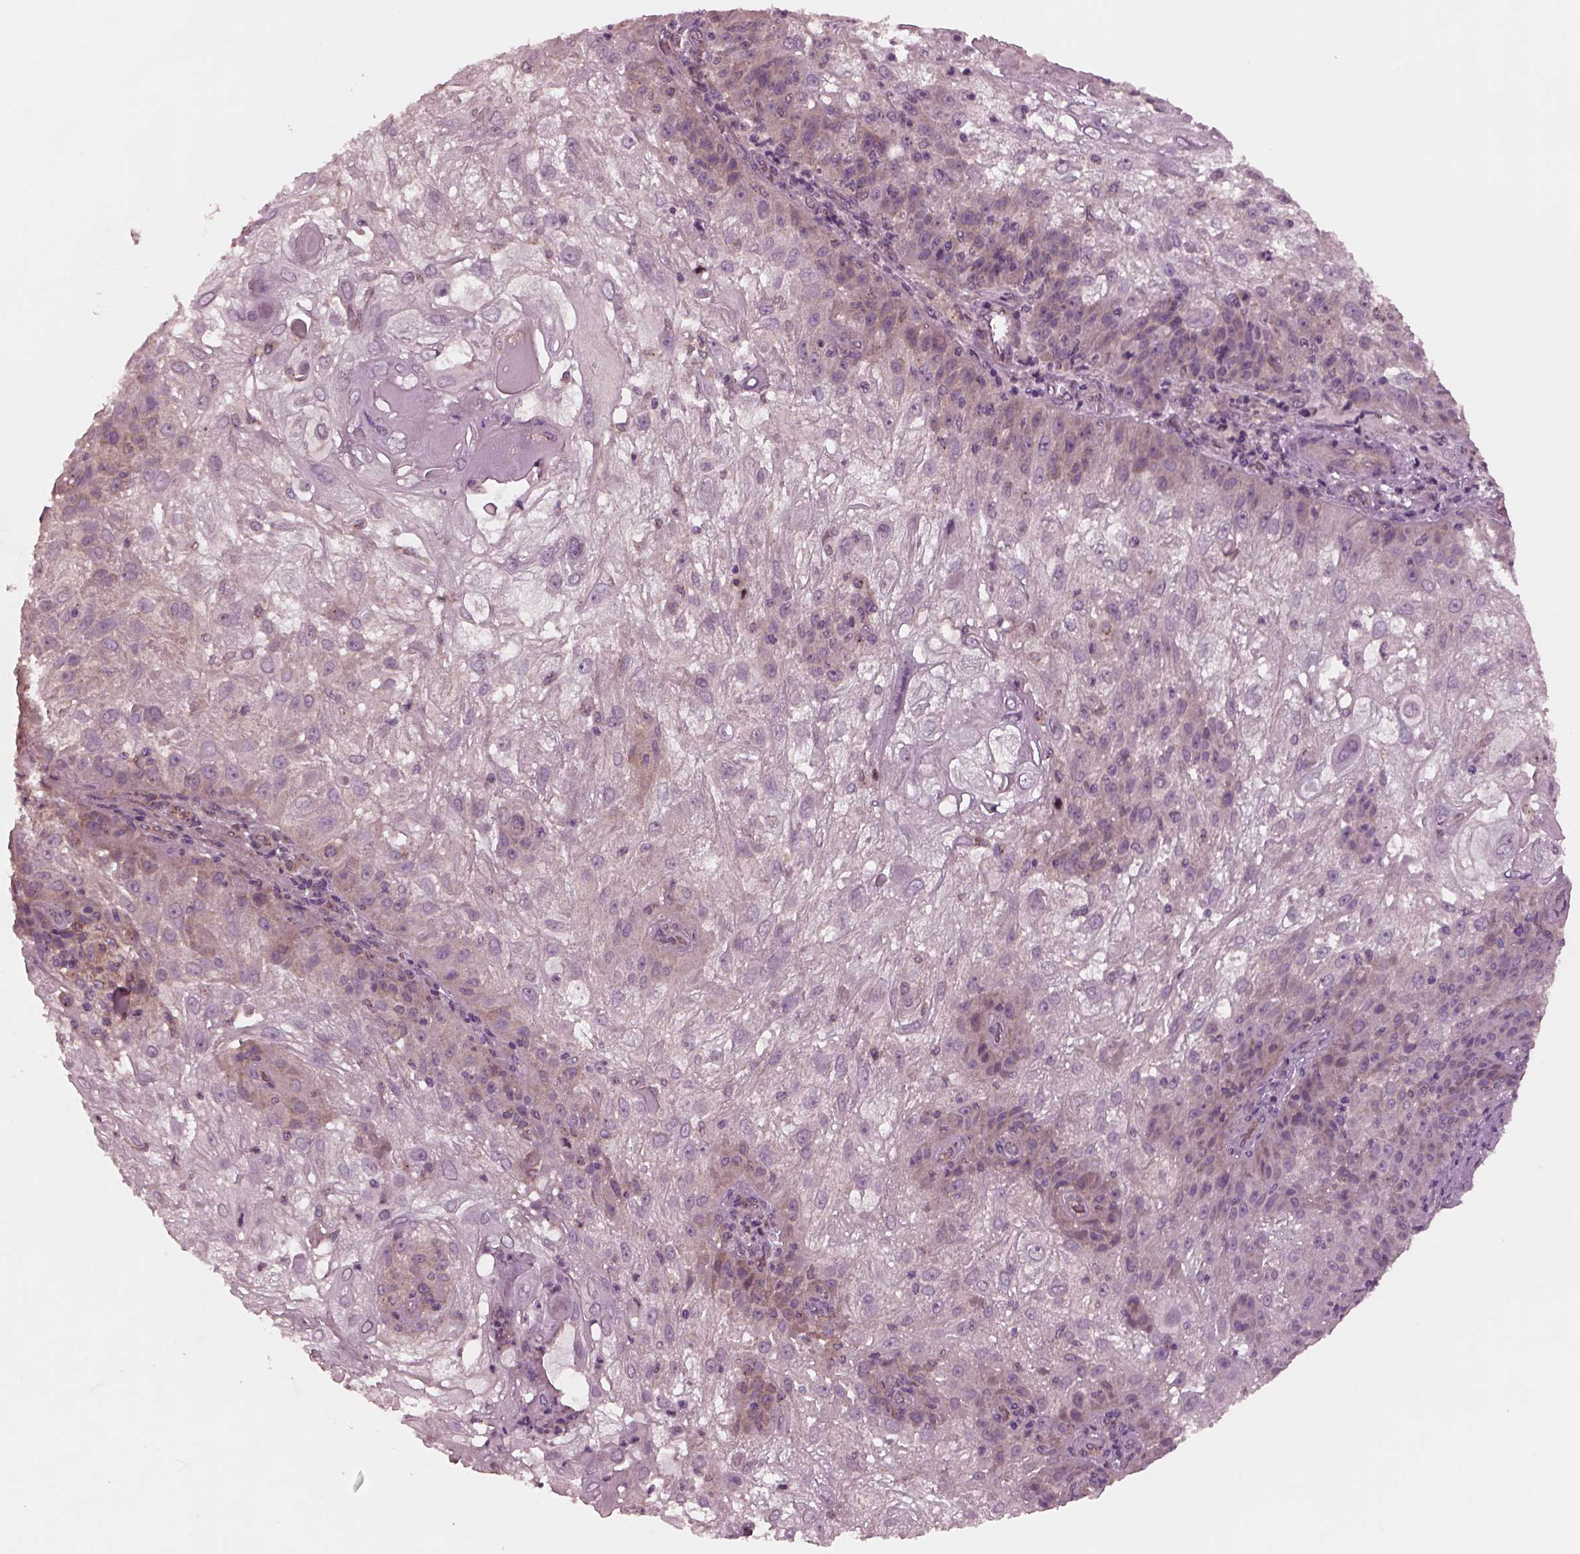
{"staining": {"intensity": "weak", "quantity": "25%-75%", "location": "cytoplasmic/membranous"}, "tissue": "skin cancer", "cell_type": "Tumor cells", "image_type": "cancer", "snomed": [{"axis": "morphology", "description": "Normal tissue, NOS"}, {"axis": "morphology", "description": "Squamous cell carcinoma, NOS"}, {"axis": "topography", "description": "Skin"}], "caption": "Immunohistochemical staining of skin squamous cell carcinoma shows low levels of weak cytoplasmic/membranous positivity in about 25%-75% of tumor cells.", "gene": "TUBG1", "patient": {"sex": "female", "age": 83}}